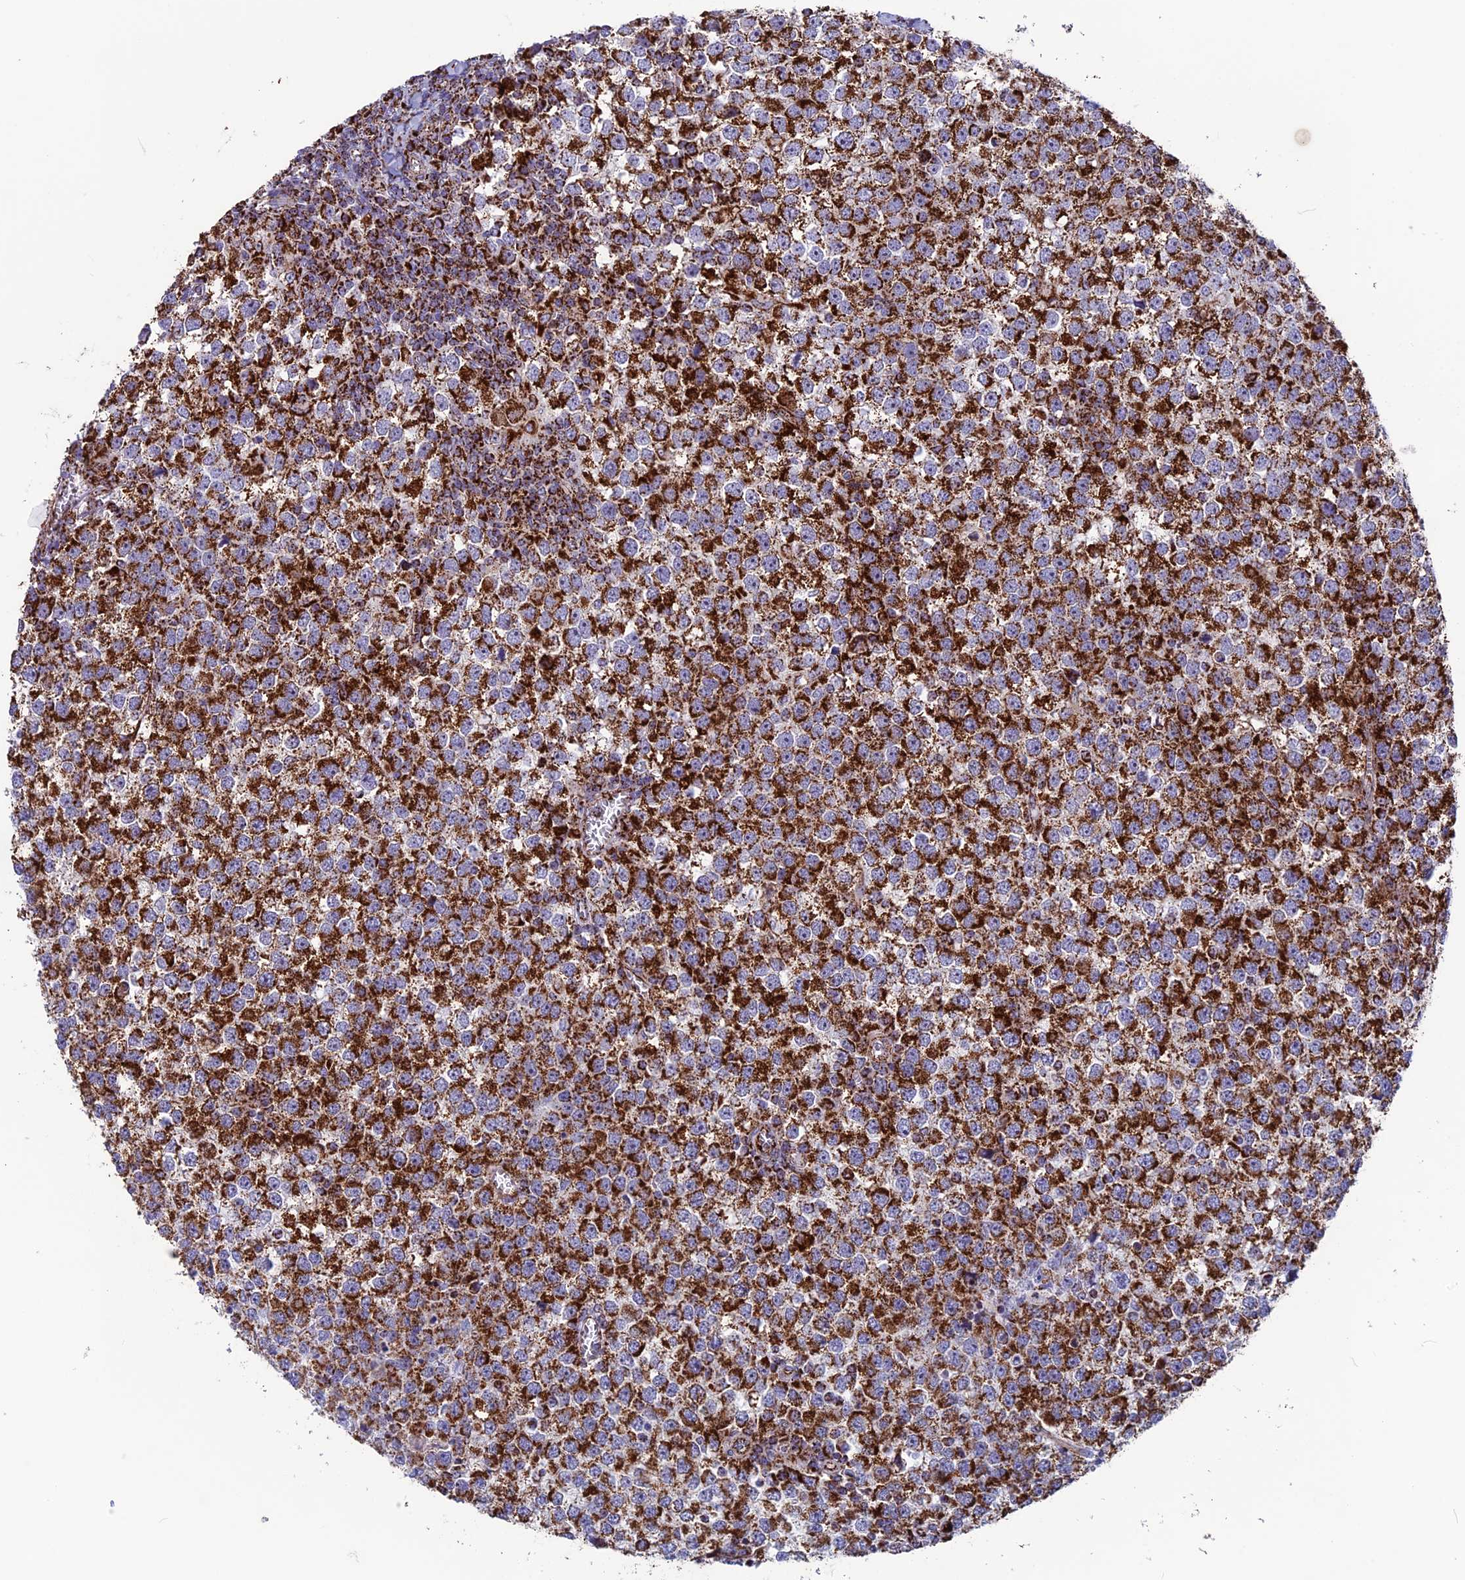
{"staining": {"intensity": "strong", "quantity": ">75%", "location": "cytoplasmic/membranous"}, "tissue": "testis cancer", "cell_type": "Tumor cells", "image_type": "cancer", "snomed": [{"axis": "morphology", "description": "Seminoma, NOS"}, {"axis": "topography", "description": "Testis"}], "caption": "Brown immunohistochemical staining in human seminoma (testis) reveals strong cytoplasmic/membranous staining in about >75% of tumor cells.", "gene": "MRPS18B", "patient": {"sex": "male", "age": 65}}